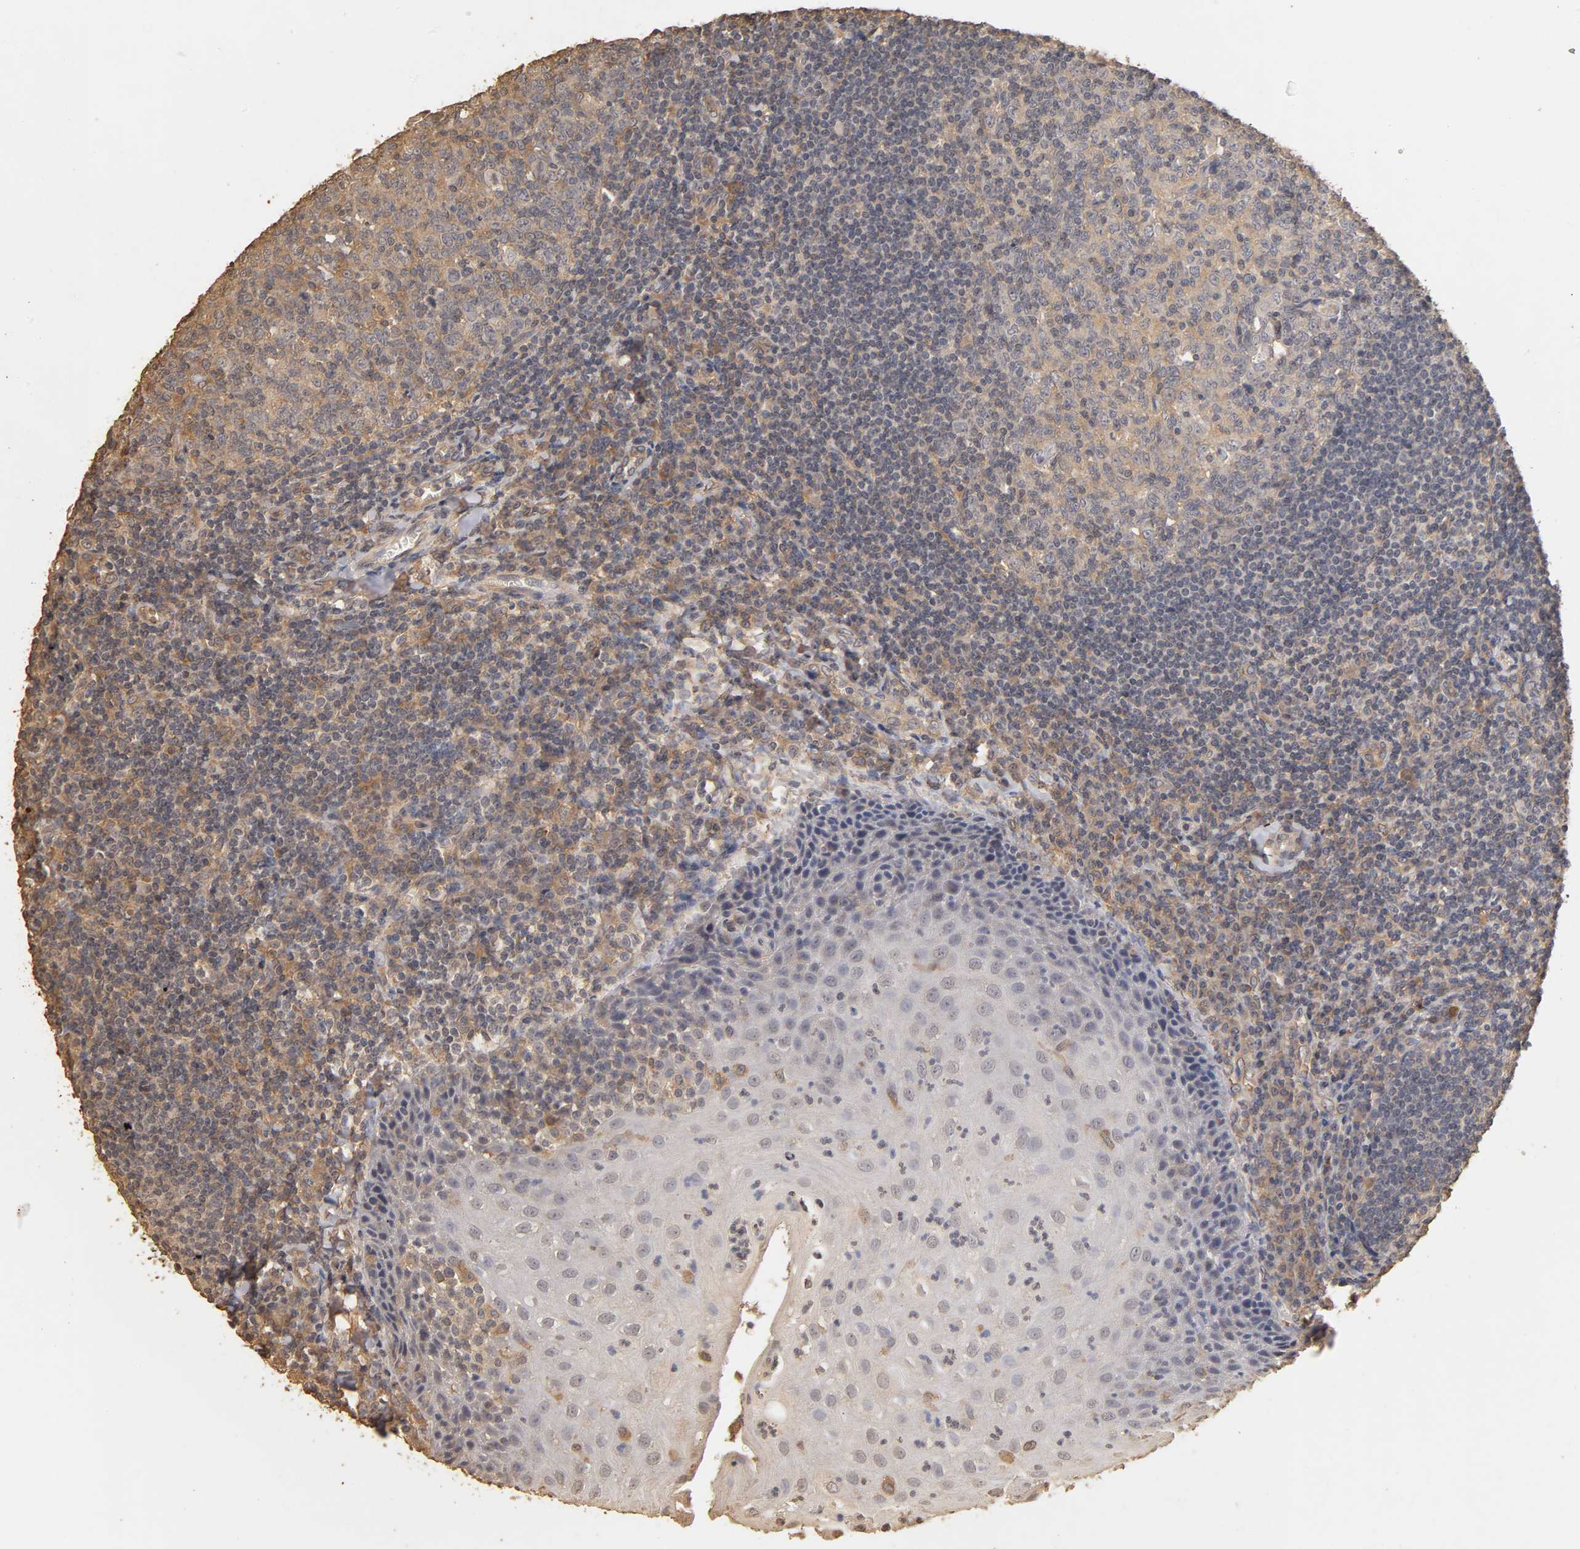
{"staining": {"intensity": "weak", "quantity": "25%-75%", "location": "cytoplasmic/membranous"}, "tissue": "tonsil", "cell_type": "Germinal center cells", "image_type": "normal", "snomed": [{"axis": "morphology", "description": "Normal tissue, NOS"}, {"axis": "topography", "description": "Tonsil"}], "caption": "A brown stain labels weak cytoplasmic/membranous expression of a protein in germinal center cells of normal human tonsil. The staining was performed using DAB (3,3'-diaminobenzidine) to visualize the protein expression in brown, while the nuclei were stained in blue with hematoxylin (Magnification: 20x).", "gene": "VSIG4", "patient": {"sex": "male", "age": 31}}